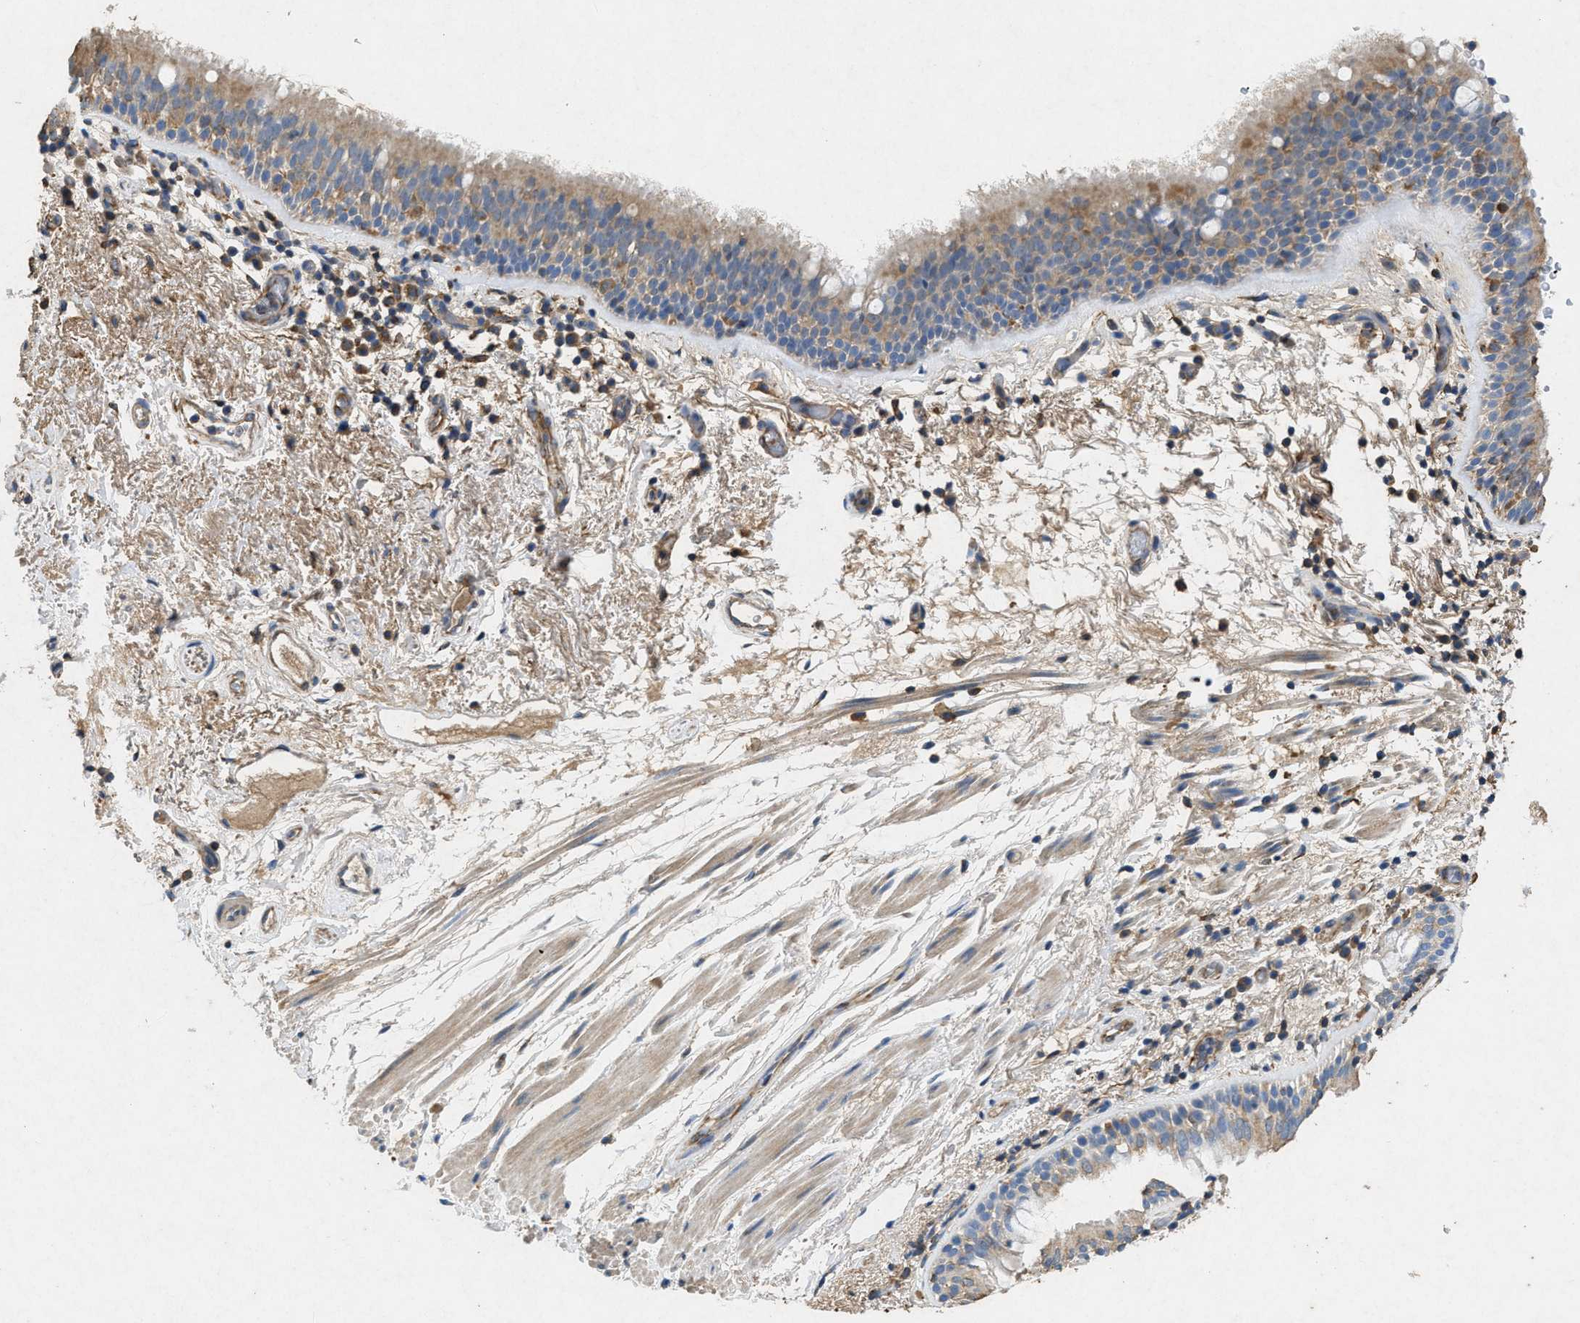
{"staining": {"intensity": "weak", "quantity": ">75%", "location": "cytoplasmic/membranous"}, "tissue": "bronchus", "cell_type": "Respiratory epithelial cells", "image_type": "normal", "snomed": [{"axis": "morphology", "description": "Normal tissue, NOS"}, {"axis": "morphology", "description": "Inflammation, NOS"}, {"axis": "topography", "description": "Cartilage tissue"}, {"axis": "topography", "description": "Bronchus"}], "caption": "The photomicrograph exhibits immunohistochemical staining of benign bronchus. There is weak cytoplasmic/membranous expression is seen in about >75% of respiratory epithelial cells.", "gene": "CDK15", "patient": {"sex": "male", "age": 77}}